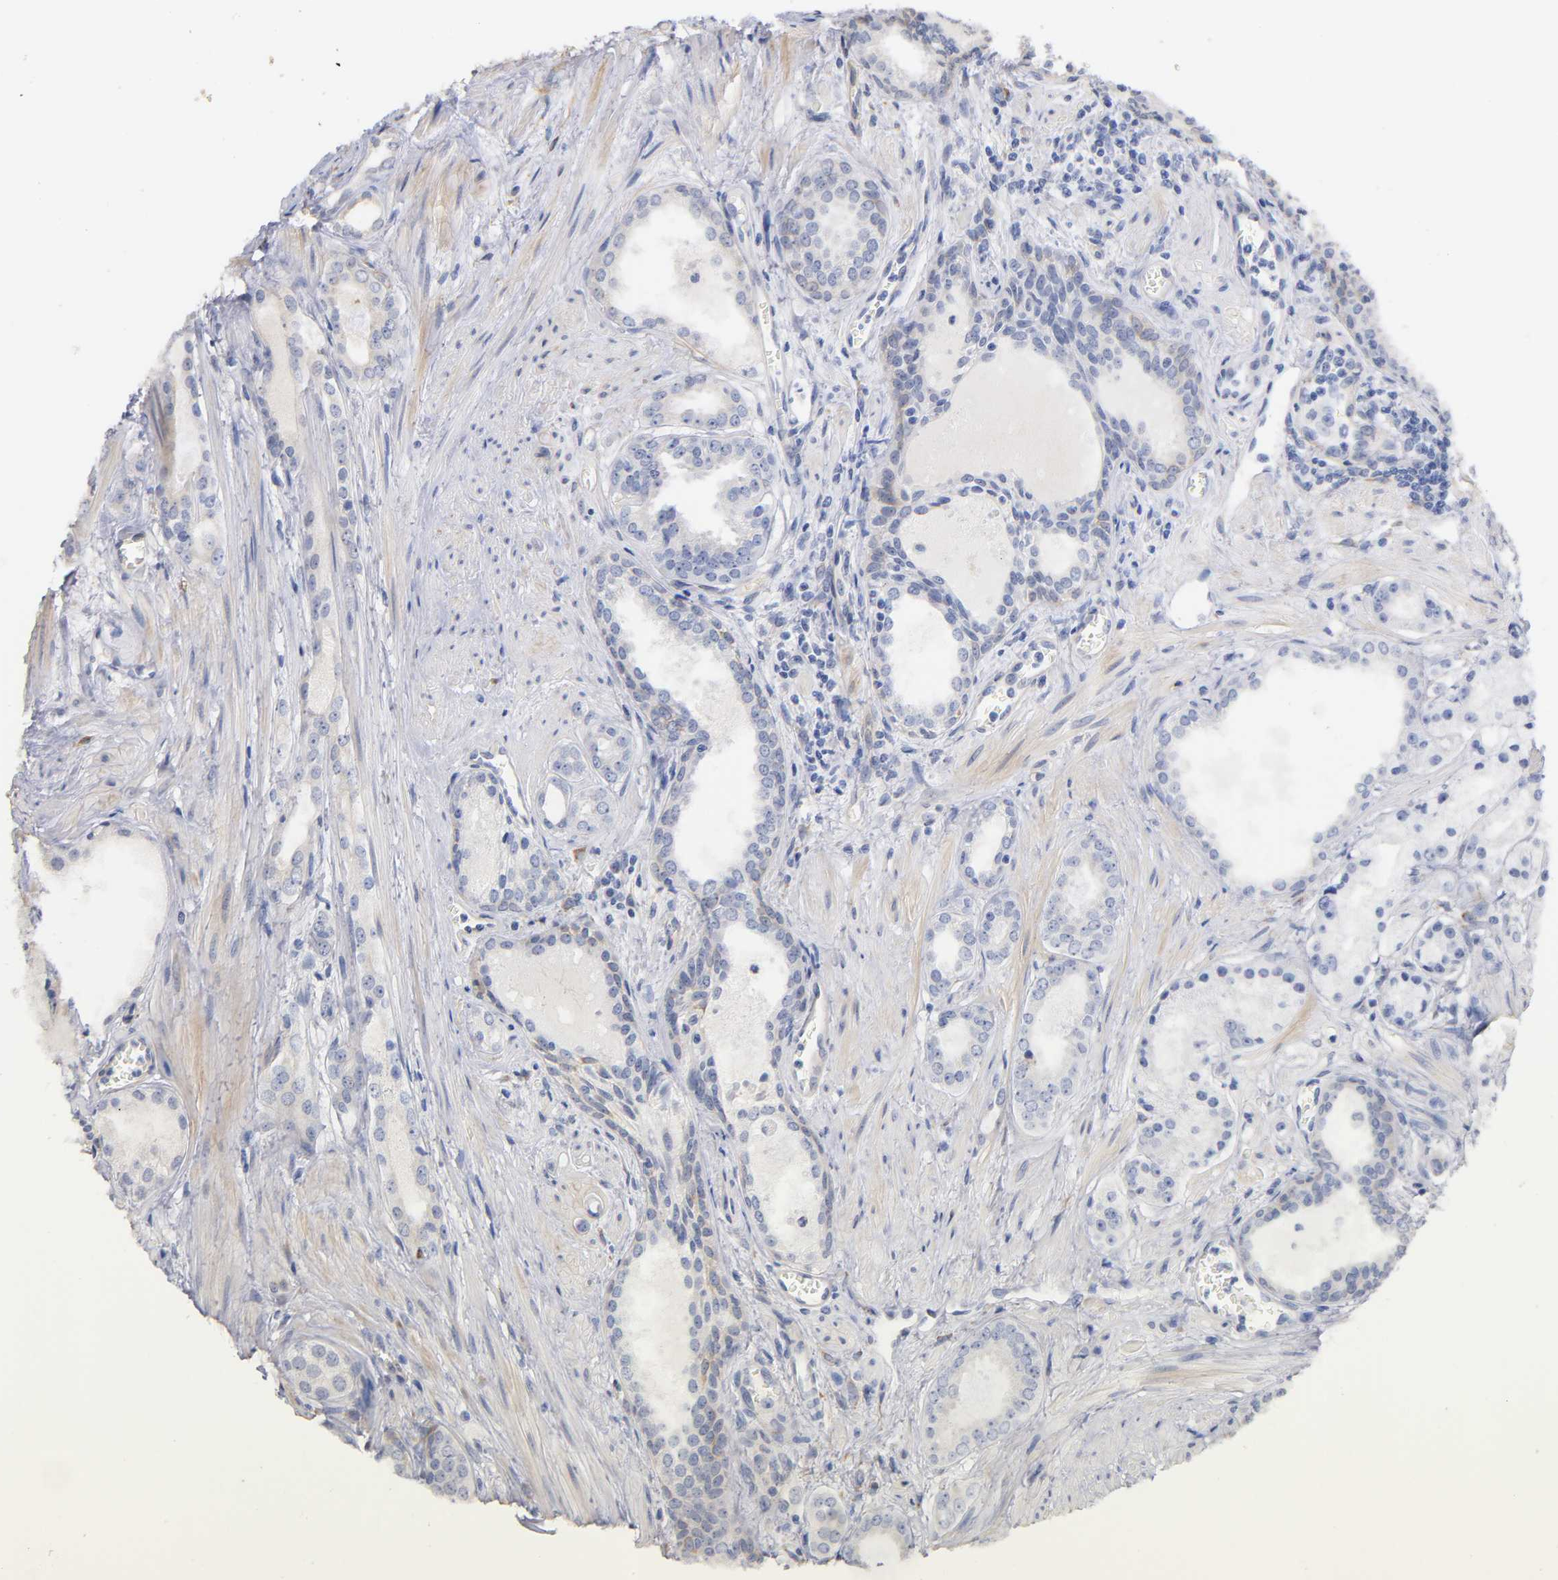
{"staining": {"intensity": "weak", "quantity": "<25%", "location": "cytoplasmic/membranous"}, "tissue": "prostate cancer", "cell_type": "Tumor cells", "image_type": "cancer", "snomed": [{"axis": "morphology", "description": "Adenocarcinoma, Low grade"}, {"axis": "topography", "description": "Prostate"}], "caption": "Immunohistochemistry histopathology image of neoplastic tissue: prostate cancer (low-grade adenocarcinoma) stained with DAB exhibits no significant protein expression in tumor cells.", "gene": "LAMB1", "patient": {"sex": "male", "age": 57}}